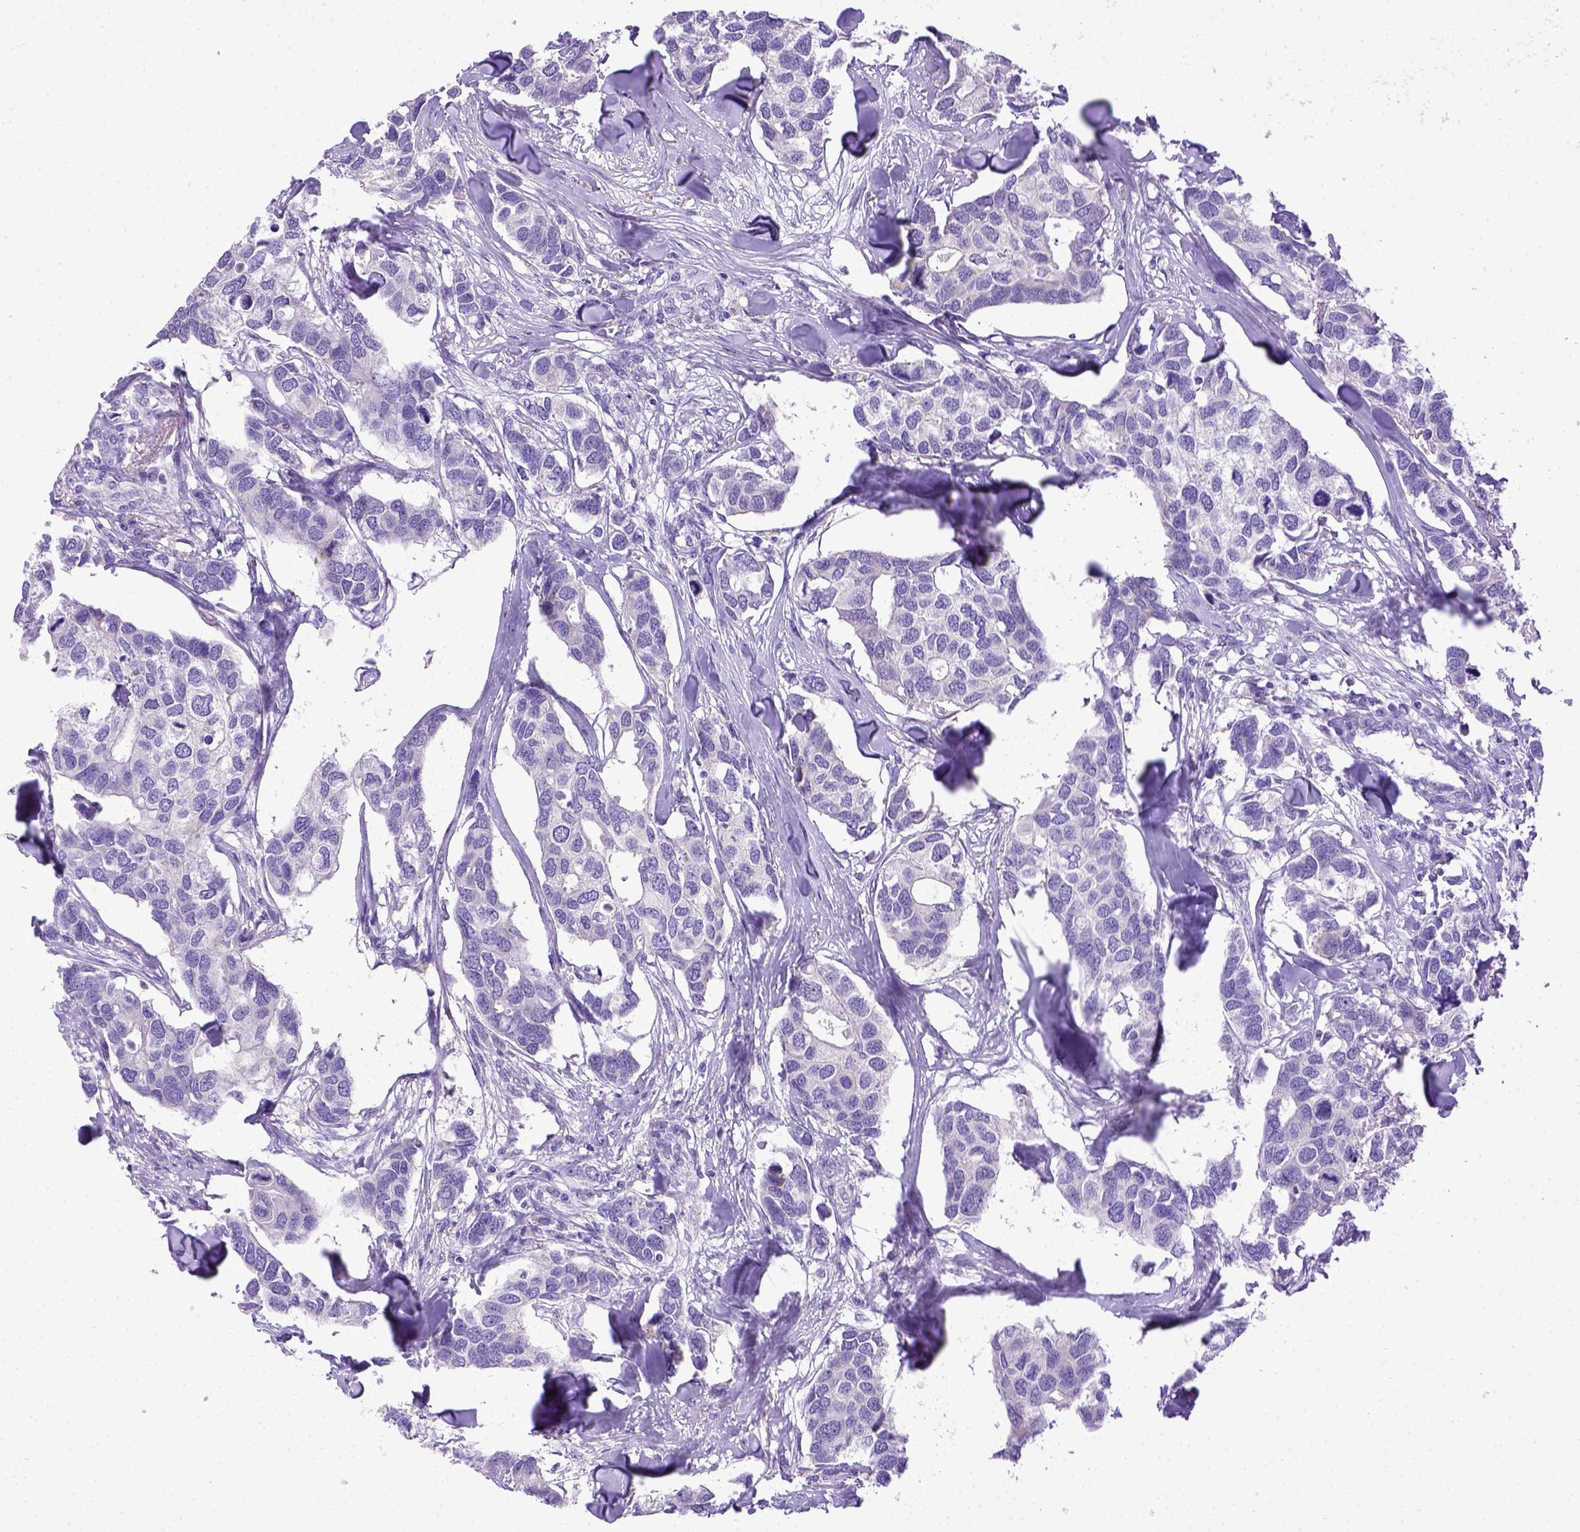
{"staining": {"intensity": "negative", "quantity": "none", "location": "none"}, "tissue": "breast cancer", "cell_type": "Tumor cells", "image_type": "cancer", "snomed": [{"axis": "morphology", "description": "Duct carcinoma"}, {"axis": "topography", "description": "Breast"}], "caption": "Infiltrating ductal carcinoma (breast) stained for a protein using IHC exhibits no expression tumor cells.", "gene": "SPEF1", "patient": {"sex": "female", "age": 83}}